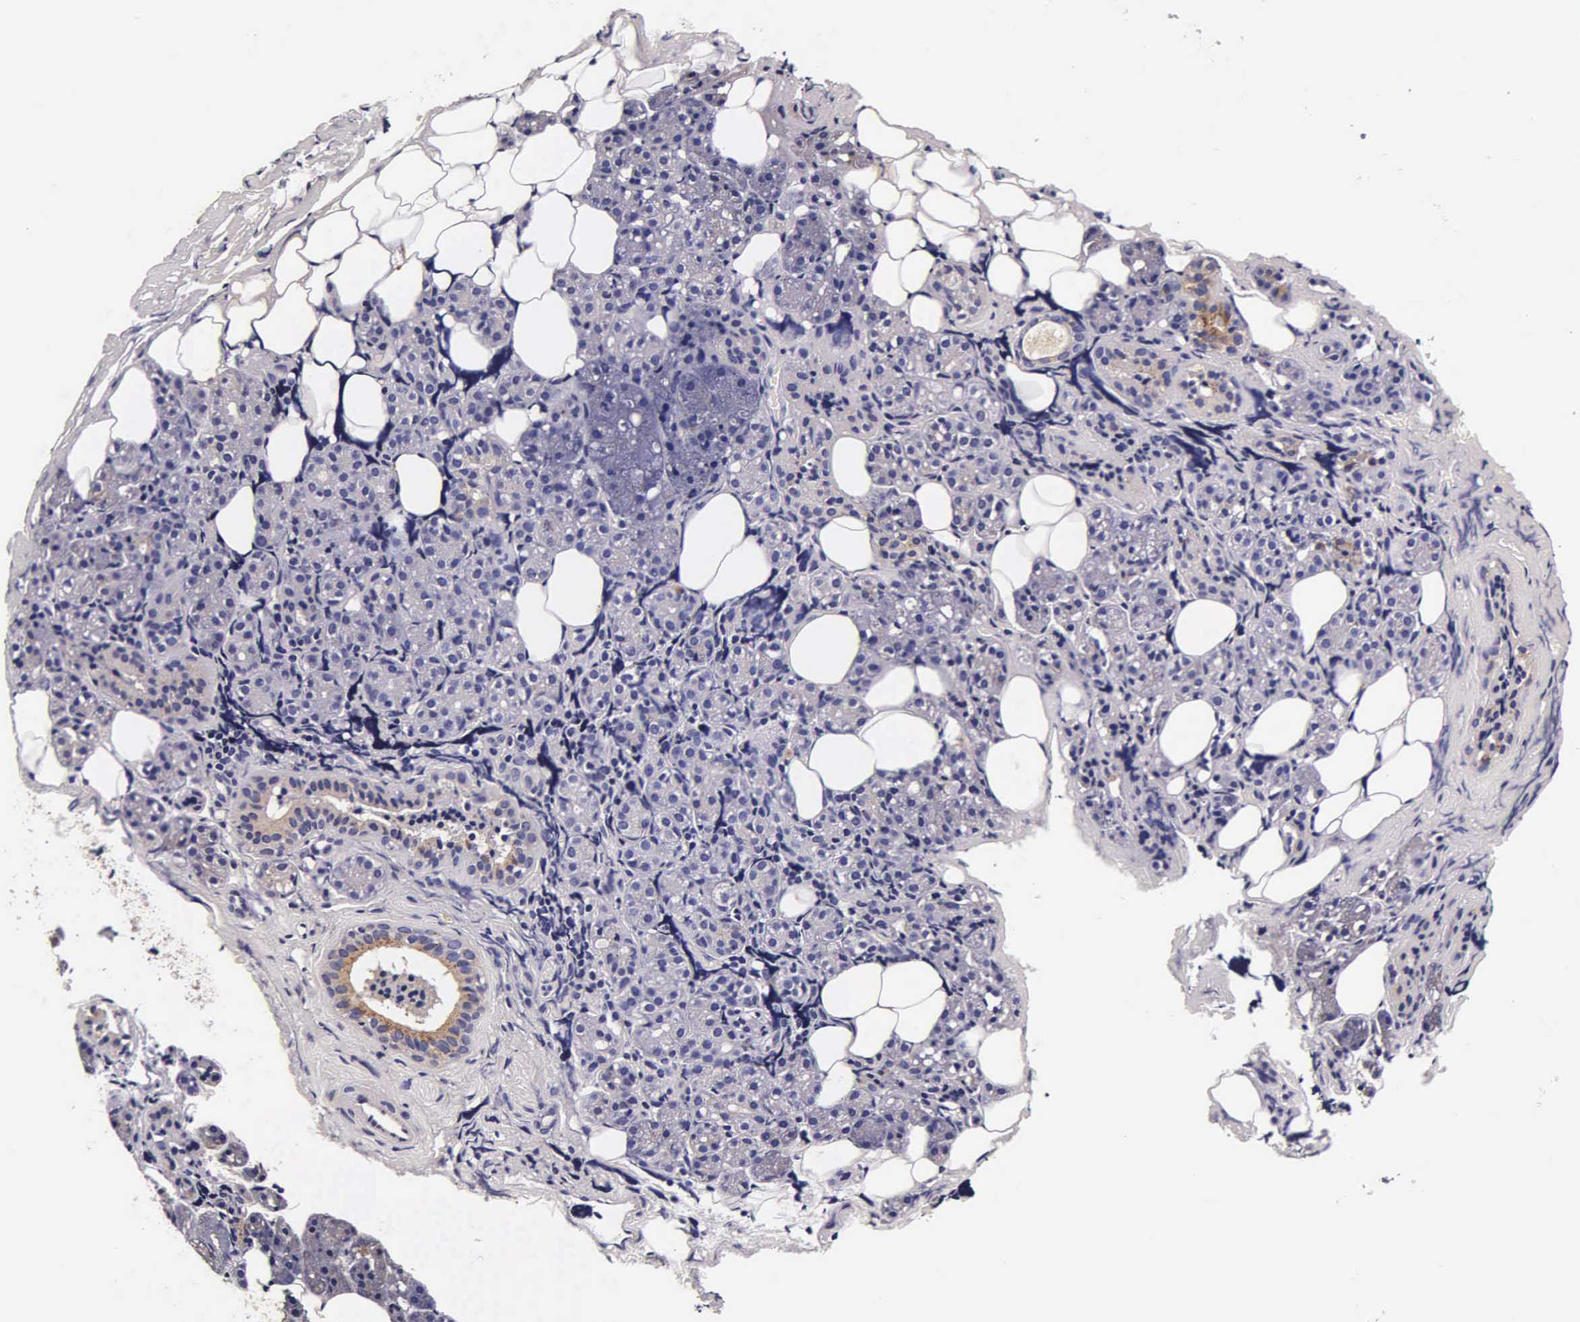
{"staining": {"intensity": "weak", "quantity": "<25%", "location": "cytoplasmic/membranous"}, "tissue": "salivary gland", "cell_type": "Glandular cells", "image_type": "normal", "snomed": [{"axis": "morphology", "description": "Normal tissue, NOS"}, {"axis": "topography", "description": "Salivary gland"}], "caption": "This image is of normal salivary gland stained with immunohistochemistry to label a protein in brown with the nuclei are counter-stained blue. There is no staining in glandular cells. (DAB immunohistochemistry with hematoxylin counter stain).", "gene": "CTSB", "patient": {"sex": "female", "age": 55}}